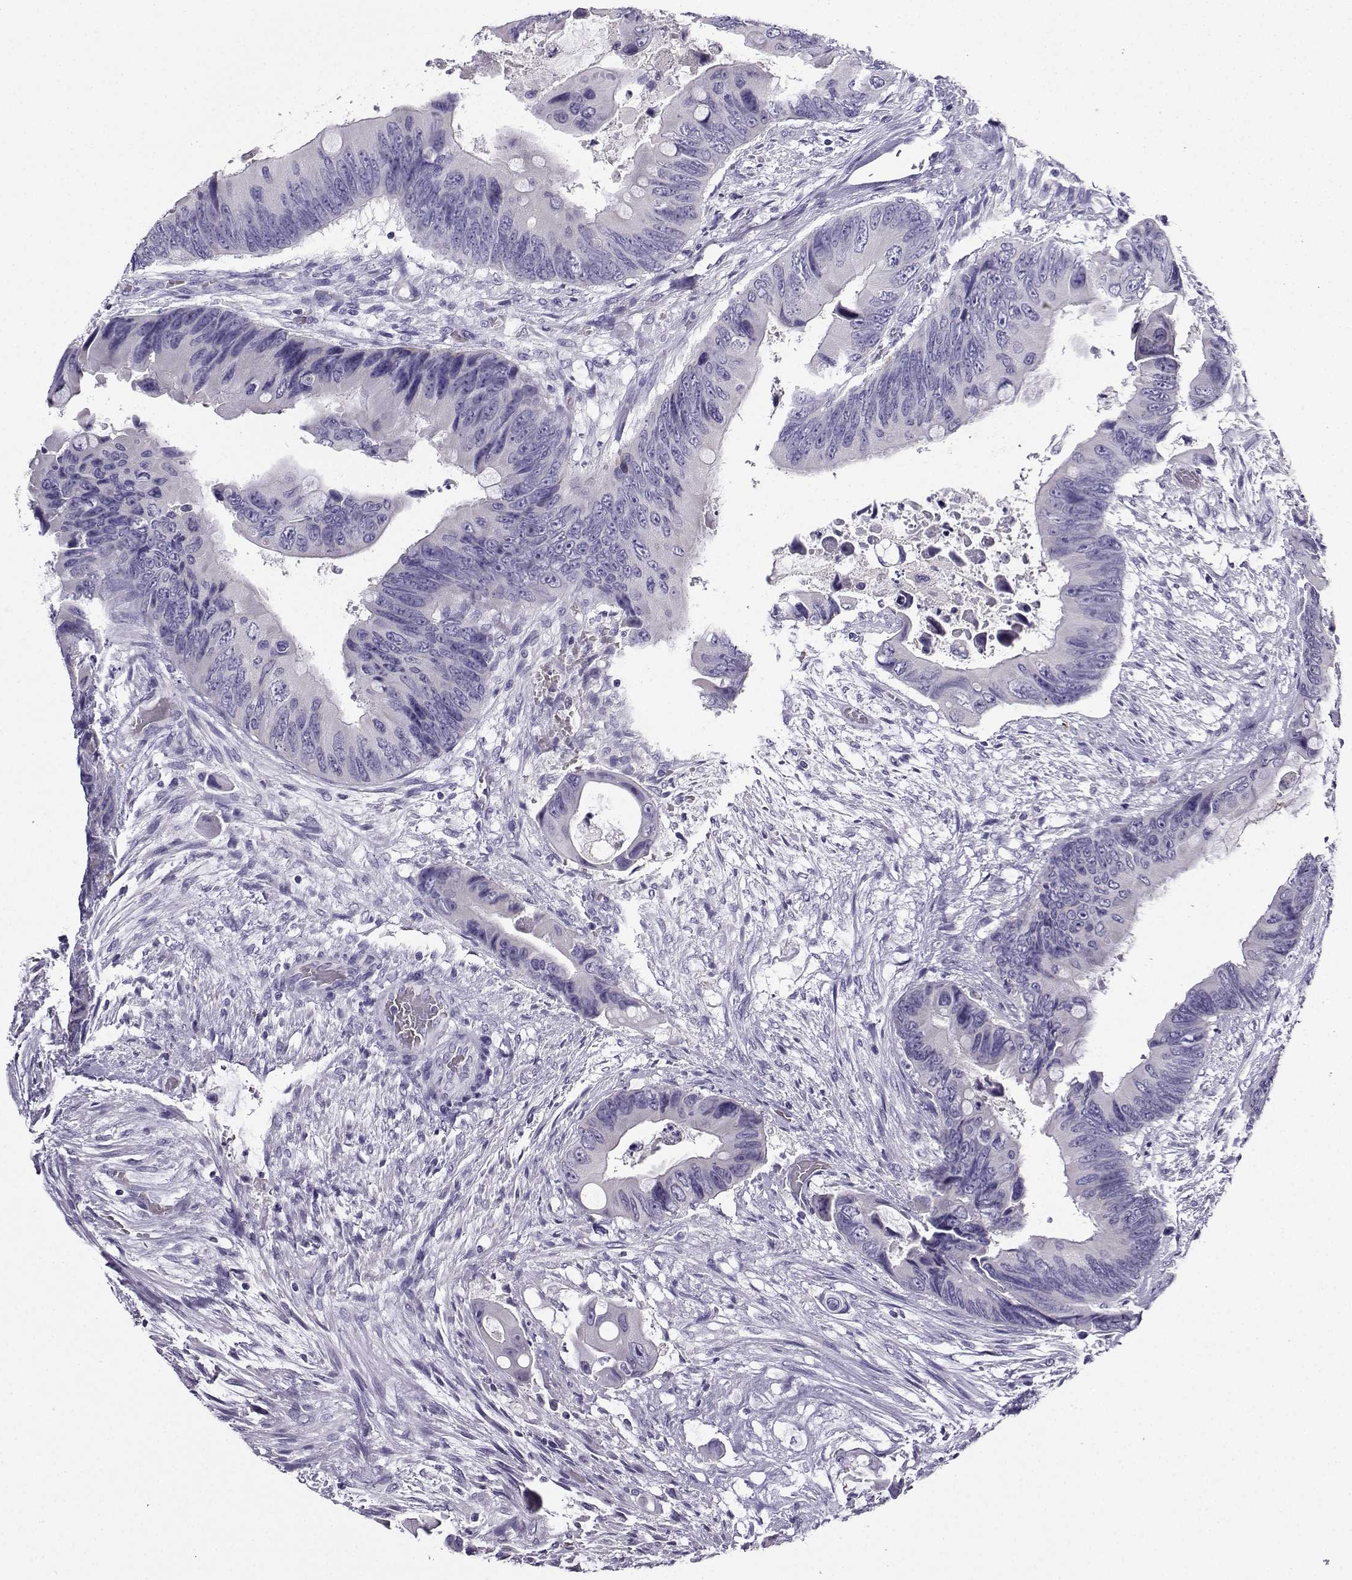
{"staining": {"intensity": "negative", "quantity": "none", "location": "none"}, "tissue": "colorectal cancer", "cell_type": "Tumor cells", "image_type": "cancer", "snomed": [{"axis": "morphology", "description": "Adenocarcinoma, NOS"}, {"axis": "topography", "description": "Rectum"}], "caption": "High magnification brightfield microscopy of colorectal cancer stained with DAB (3,3'-diaminobenzidine) (brown) and counterstained with hematoxylin (blue): tumor cells show no significant positivity.", "gene": "LINGO1", "patient": {"sex": "male", "age": 63}}